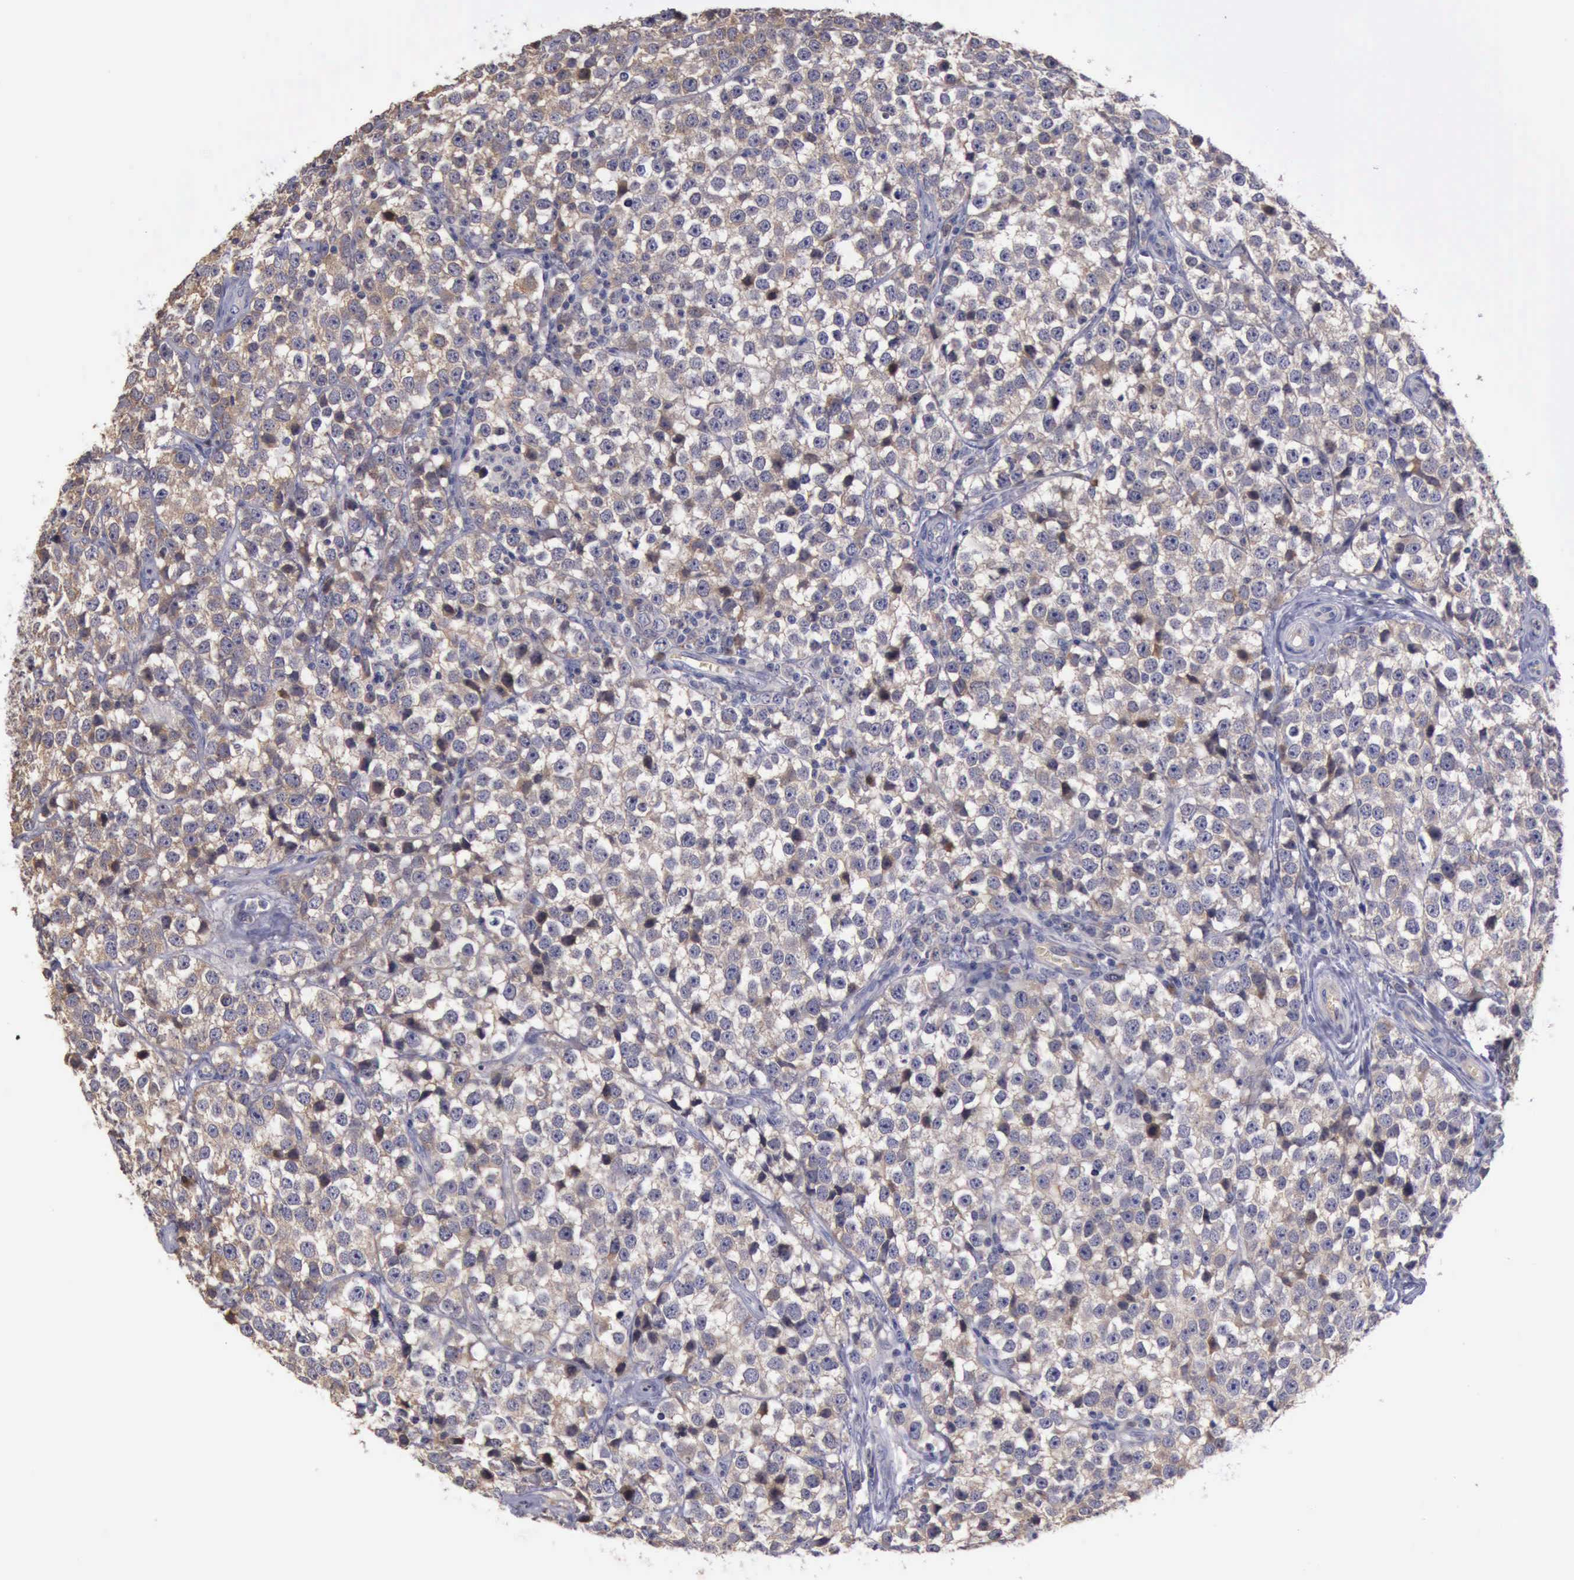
{"staining": {"intensity": "weak", "quantity": ">75%", "location": "cytoplasmic/membranous"}, "tissue": "testis cancer", "cell_type": "Tumor cells", "image_type": "cancer", "snomed": [{"axis": "morphology", "description": "Seminoma, NOS"}, {"axis": "topography", "description": "Testis"}], "caption": "IHC staining of seminoma (testis), which exhibits low levels of weak cytoplasmic/membranous positivity in about >75% of tumor cells indicating weak cytoplasmic/membranous protein positivity. The staining was performed using DAB (3,3'-diaminobenzidine) (brown) for protein detection and nuclei were counterstained in hematoxylin (blue).", "gene": "CEP128", "patient": {"sex": "male", "age": 25}}